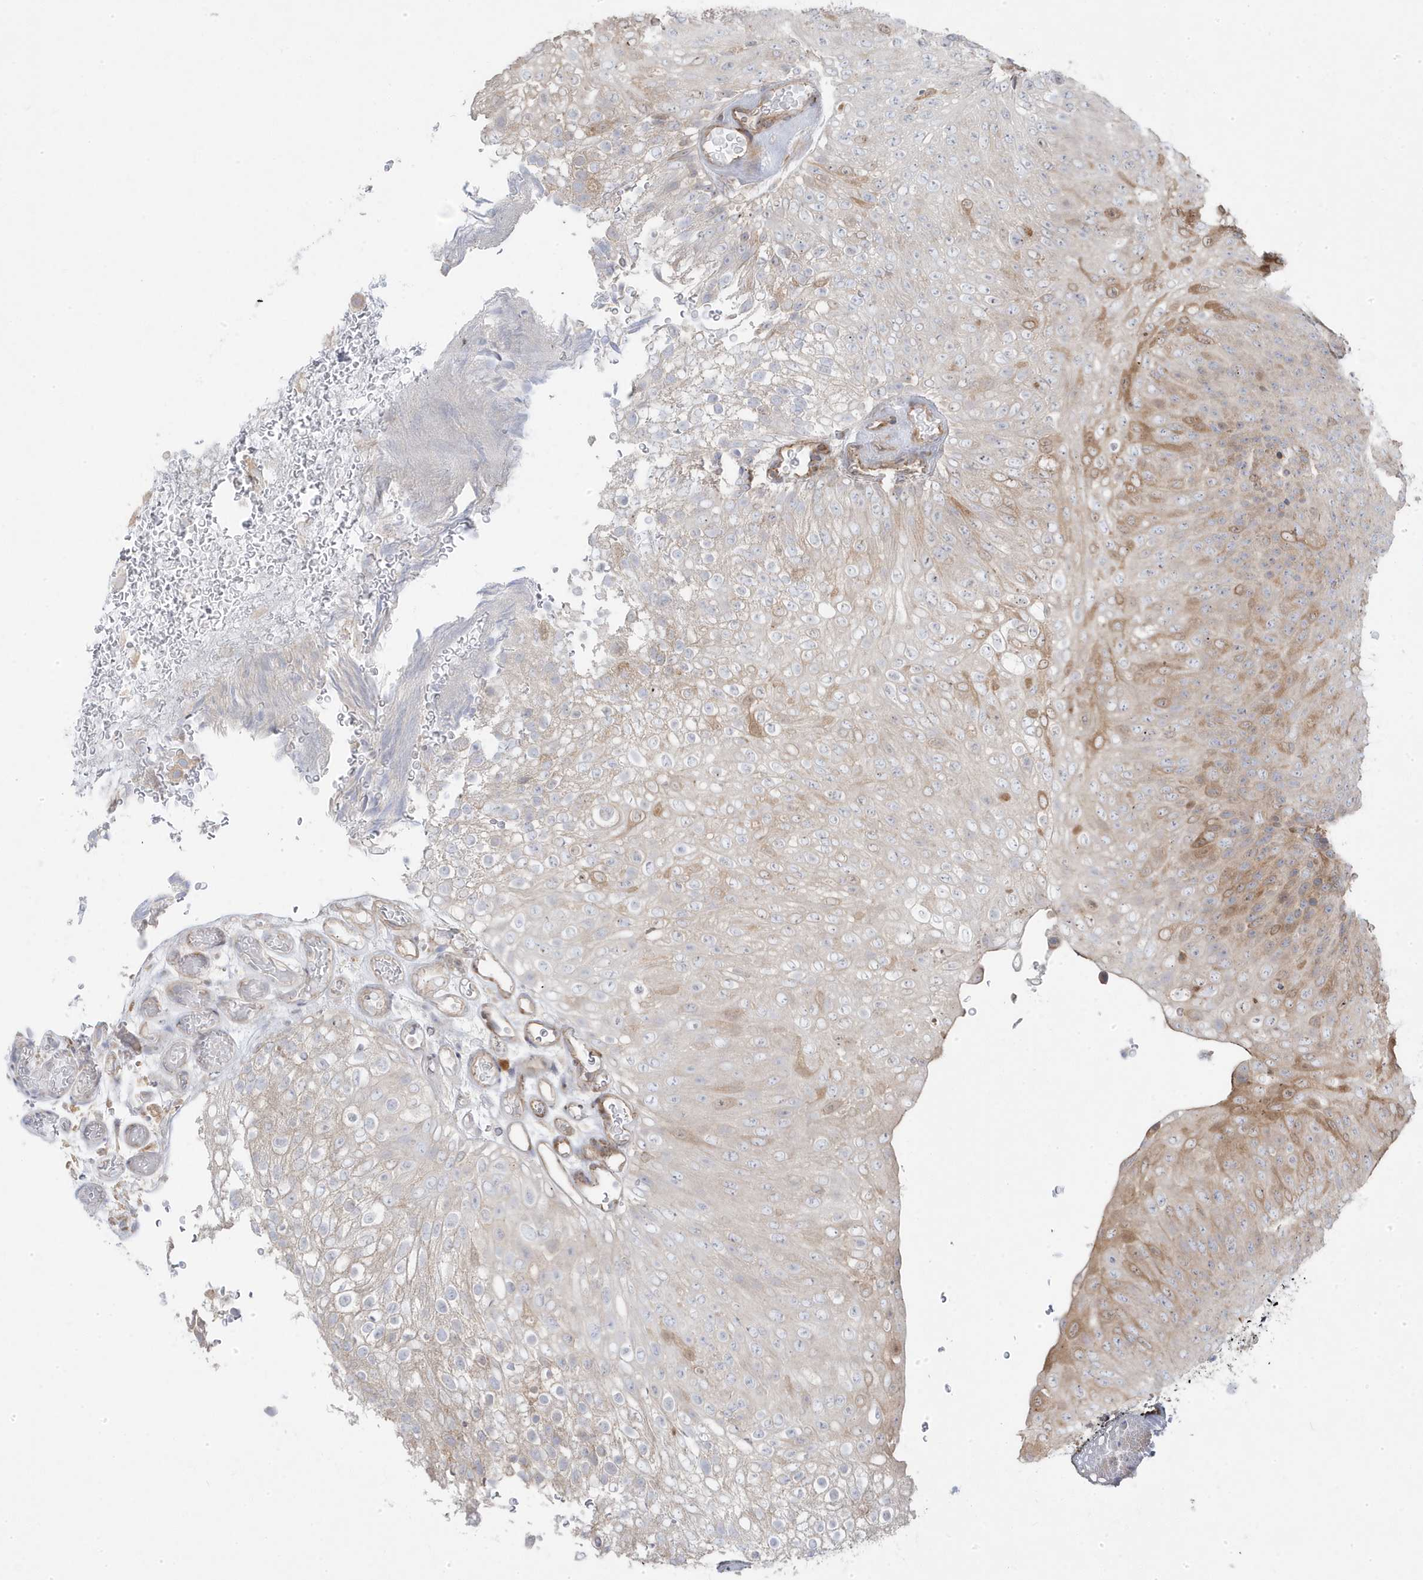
{"staining": {"intensity": "moderate", "quantity": "<25%", "location": "cytoplasmic/membranous"}, "tissue": "urothelial cancer", "cell_type": "Tumor cells", "image_type": "cancer", "snomed": [{"axis": "morphology", "description": "Urothelial carcinoma, Low grade"}, {"axis": "topography", "description": "Urinary bladder"}], "caption": "Tumor cells demonstrate moderate cytoplasmic/membranous expression in about <25% of cells in urothelial carcinoma (low-grade).", "gene": "ZNF654", "patient": {"sex": "male", "age": 78}}